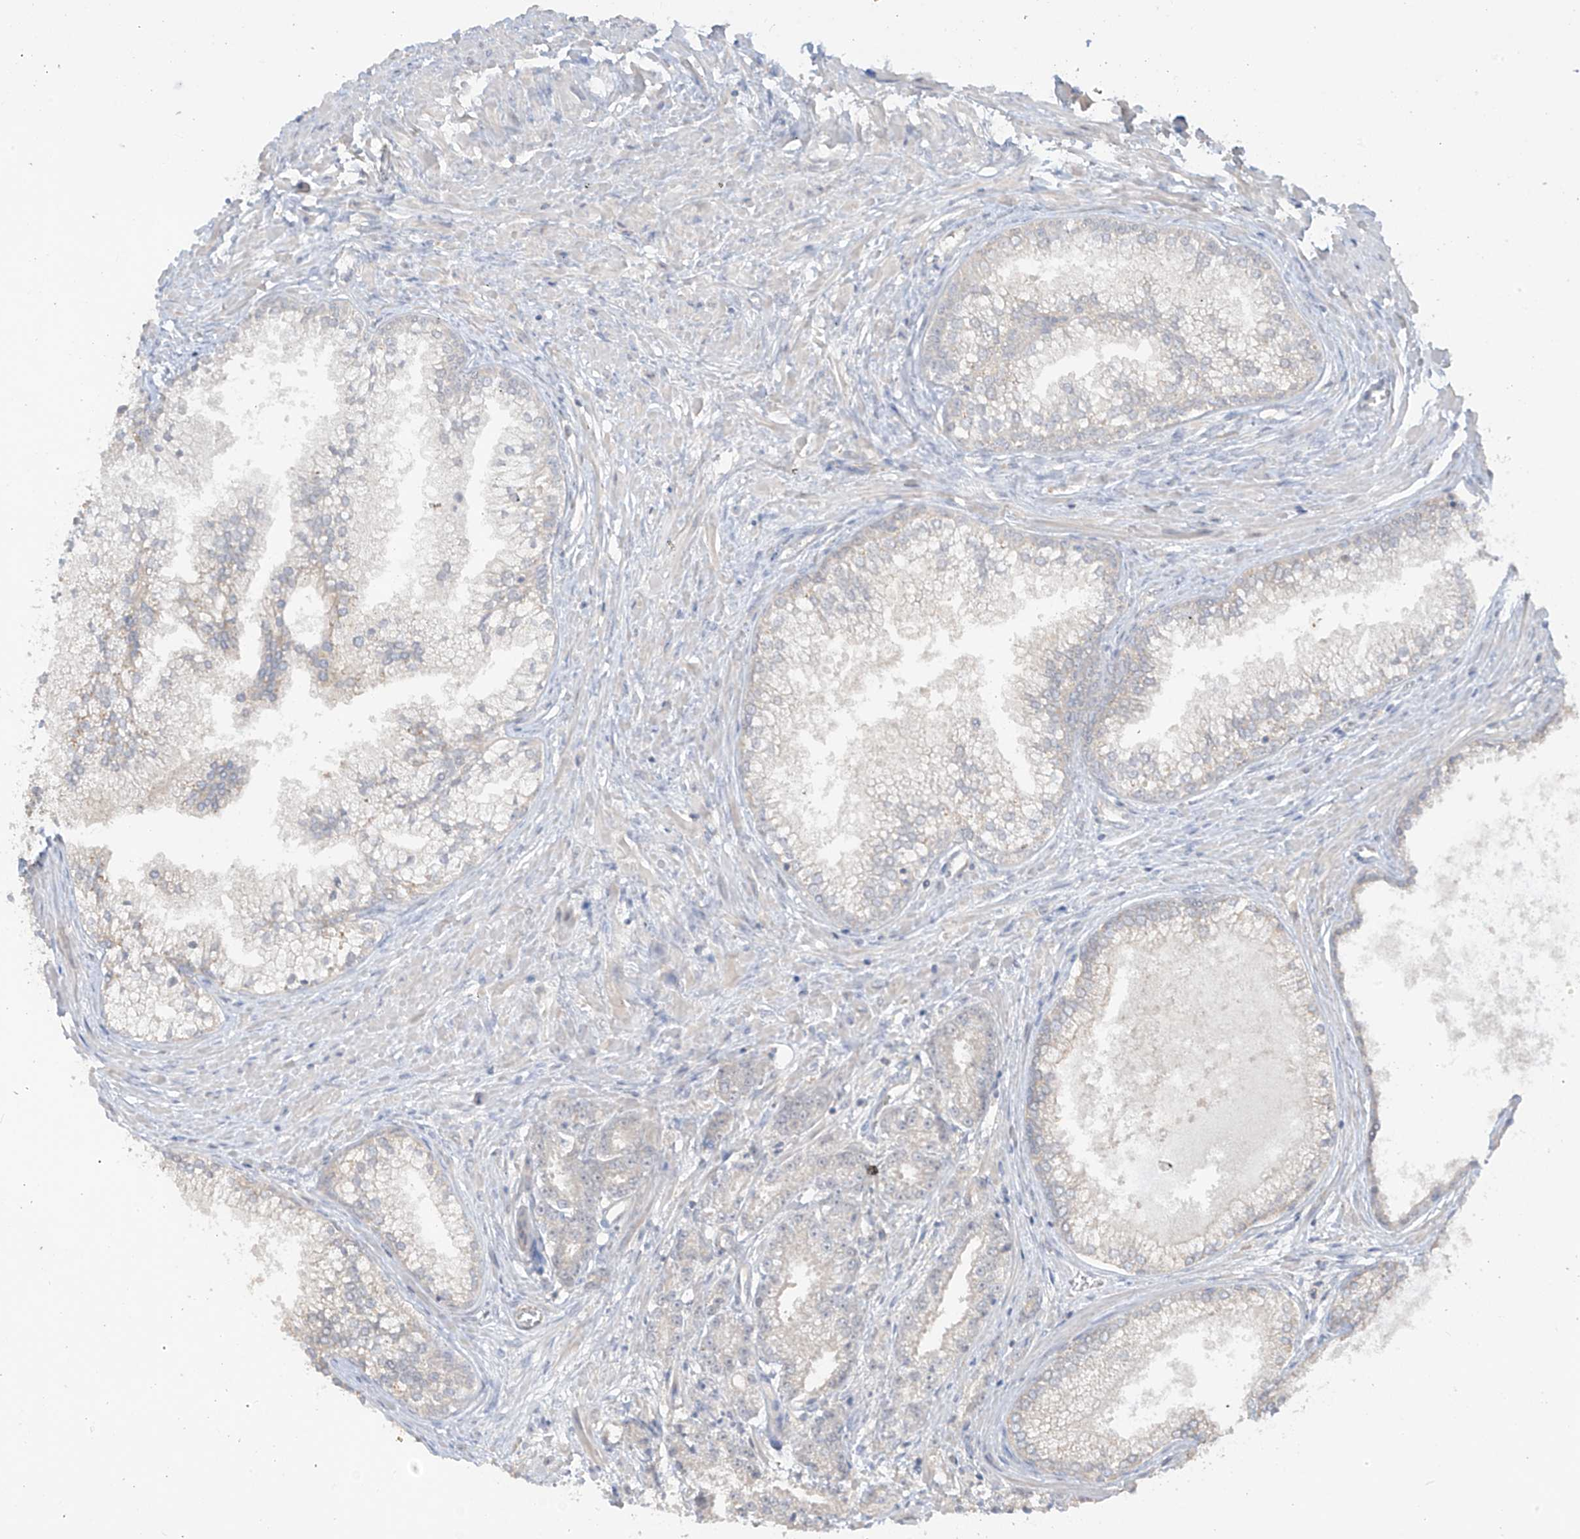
{"staining": {"intensity": "negative", "quantity": "none", "location": "none"}, "tissue": "prostate cancer", "cell_type": "Tumor cells", "image_type": "cancer", "snomed": [{"axis": "morphology", "description": "Adenocarcinoma, High grade"}, {"axis": "topography", "description": "Prostate"}], "caption": "IHC of prostate cancer displays no staining in tumor cells.", "gene": "ANGEL2", "patient": {"sex": "male", "age": 69}}